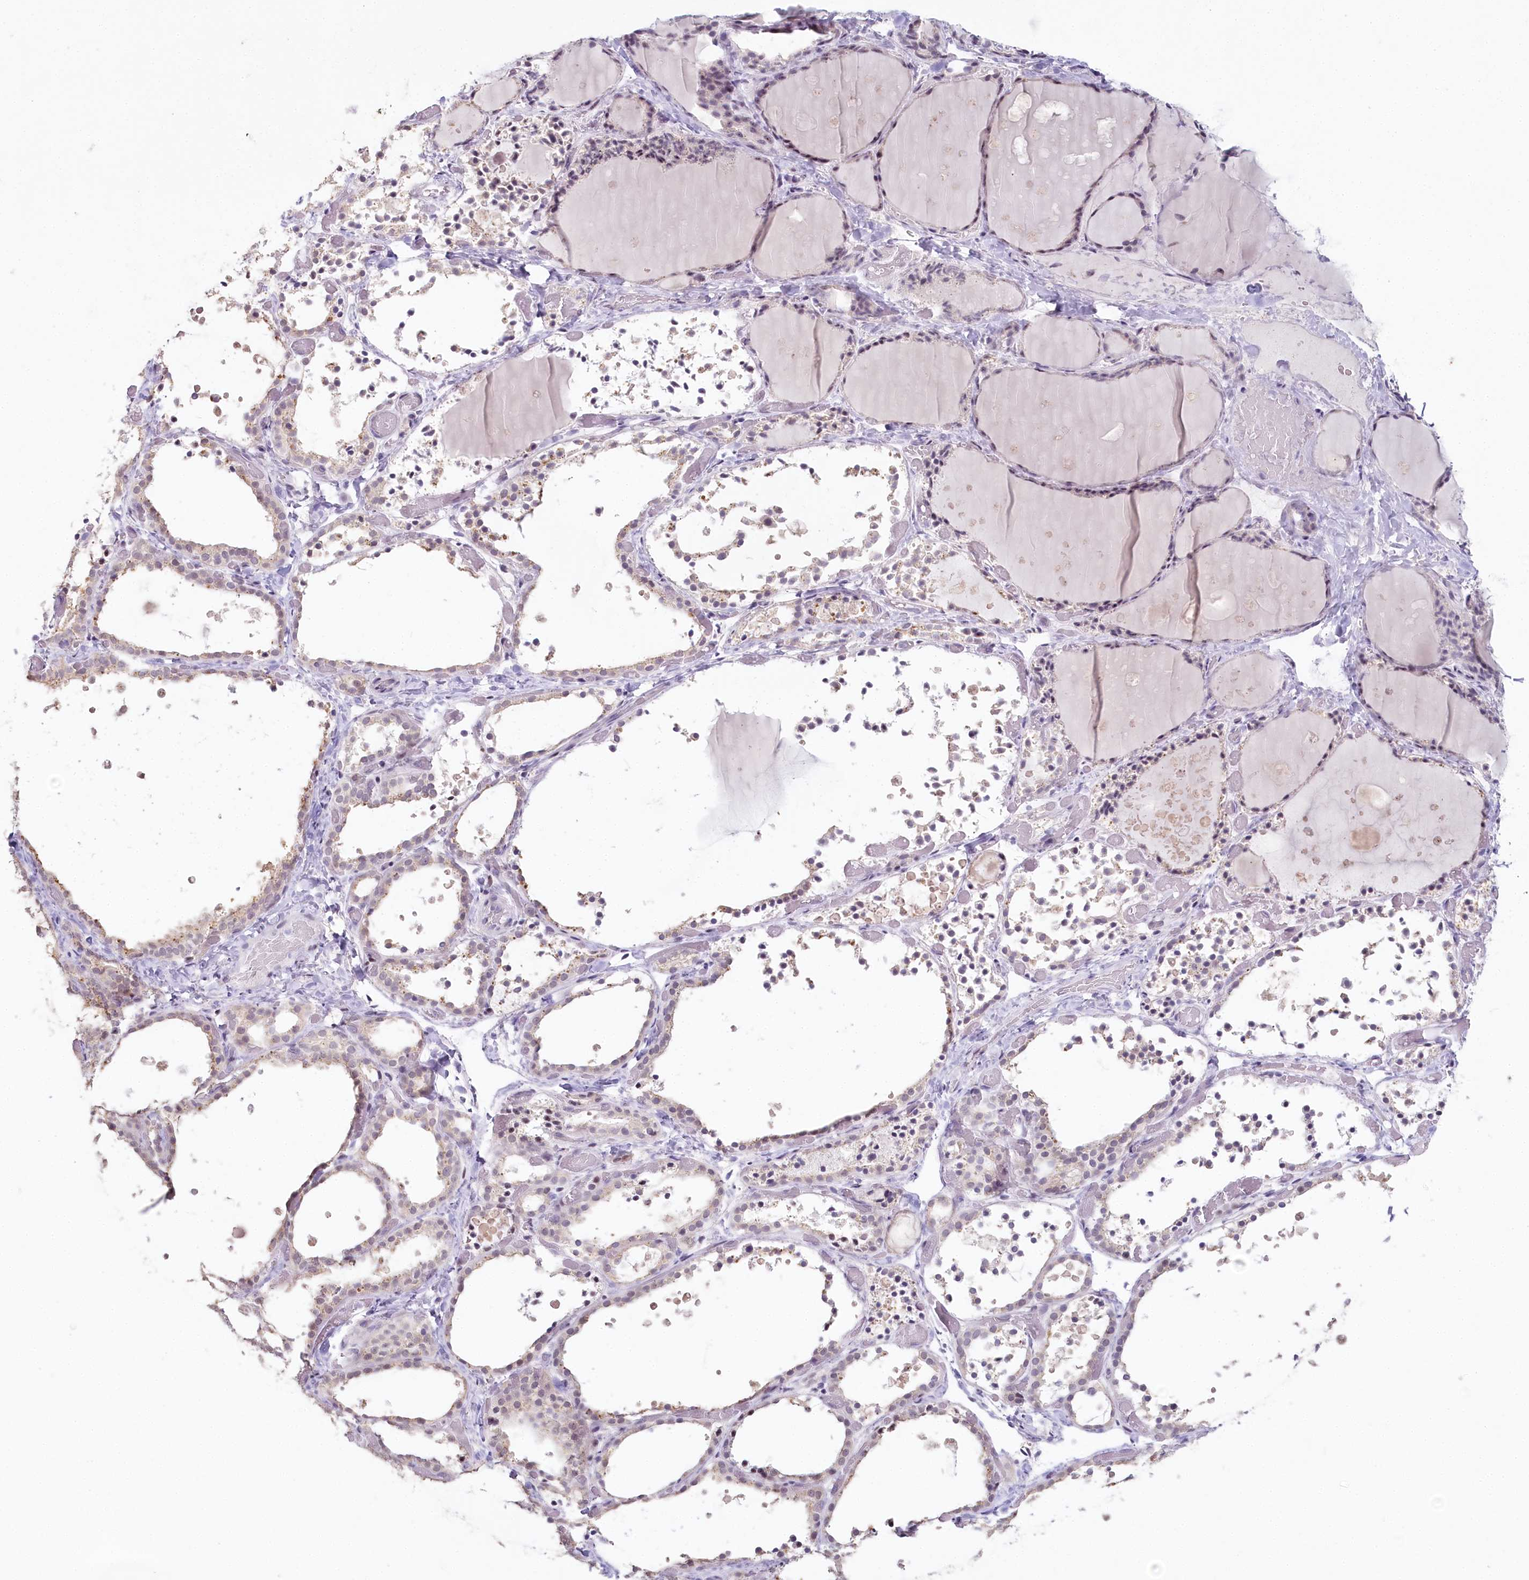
{"staining": {"intensity": "moderate", "quantity": "25%-75%", "location": "nuclear"}, "tissue": "thyroid gland", "cell_type": "Glandular cells", "image_type": "normal", "snomed": [{"axis": "morphology", "description": "Normal tissue, NOS"}, {"axis": "topography", "description": "Thyroid gland"}], "caption": "A brown stain highlights moderate nuclear positivity of a protein in glandular cells of benign thyroid gland.", "gene": "HPD", "patient": {"sex": "female", "age": 44}}